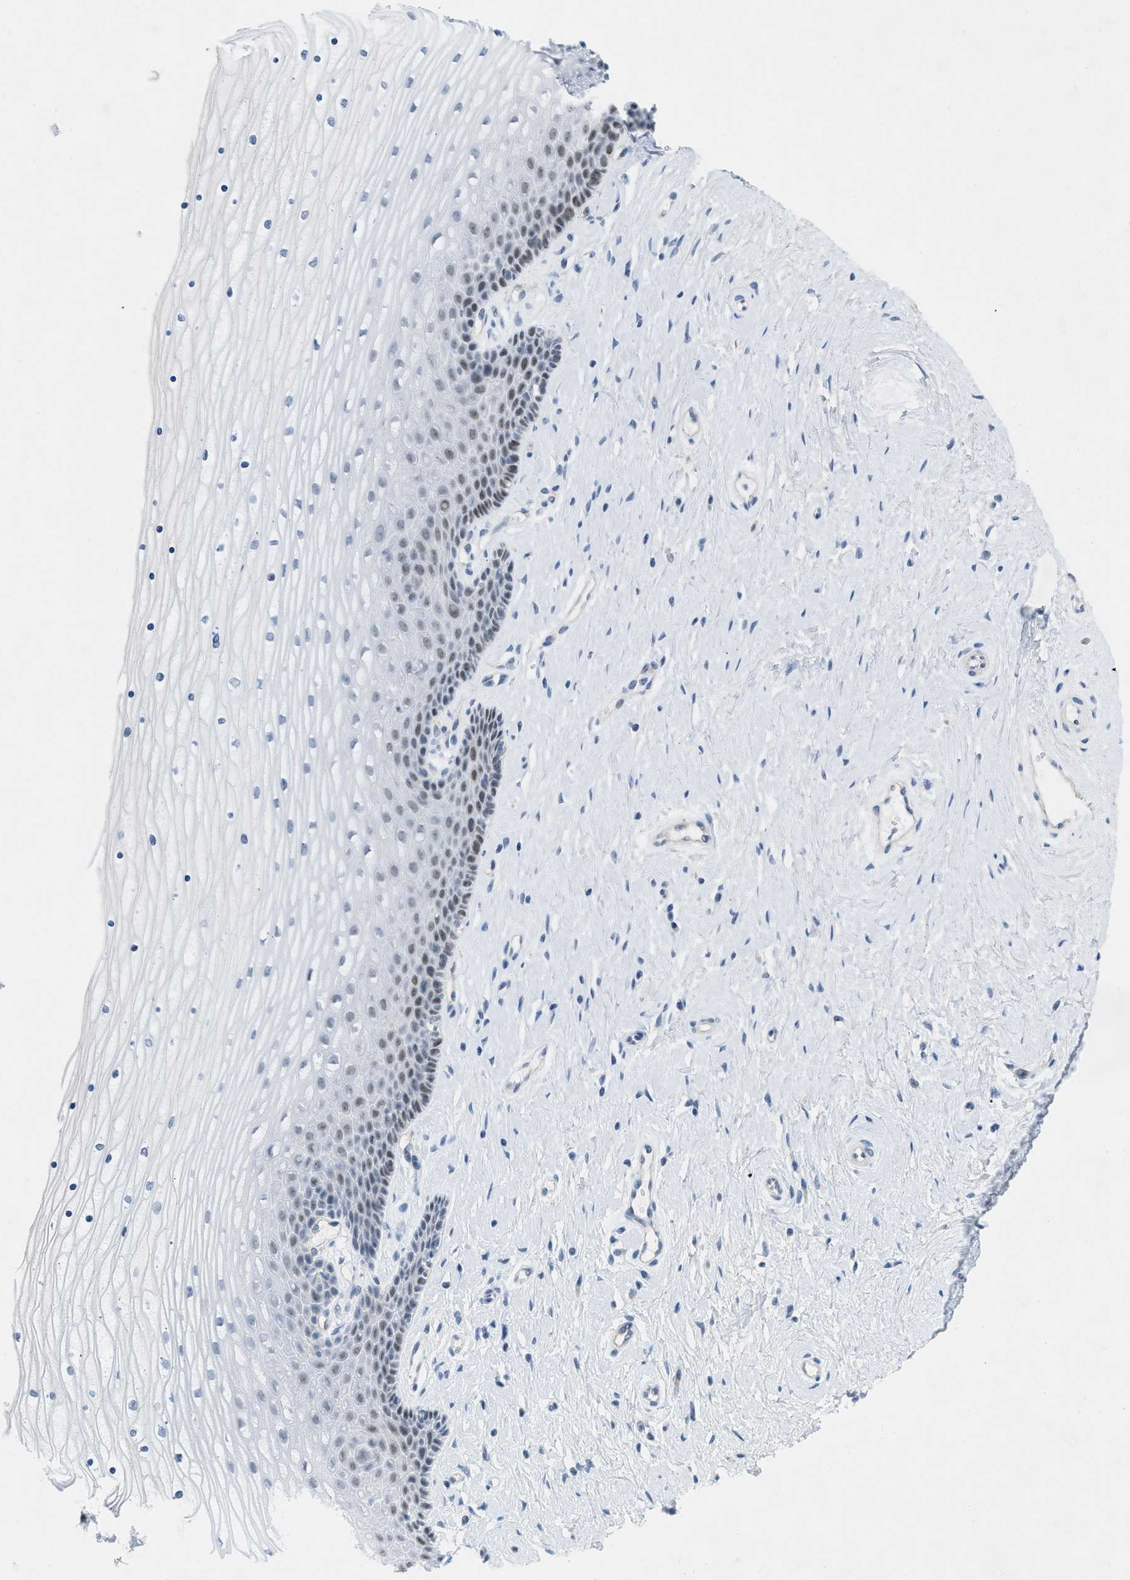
{"staining": {"intensity": "moderate", "quantity": "<25%", "location": "nuclear"}, "tissue": "cervix", "cell_type": "Squamous epithelial cells", "image_type": "normal", "snomed": [{"axis": "morphology", "description": "Normal tissue, NOS"}, {"axis": "topography", "description": "Cervix"}], "caption": "Cervix stained for a protein (brown) reveals moderate nuclear positive expression in approximately <25% of squamous epithelial cells.", "gene": "HLTF", "patient": {"sex": "female", "age": 39}}